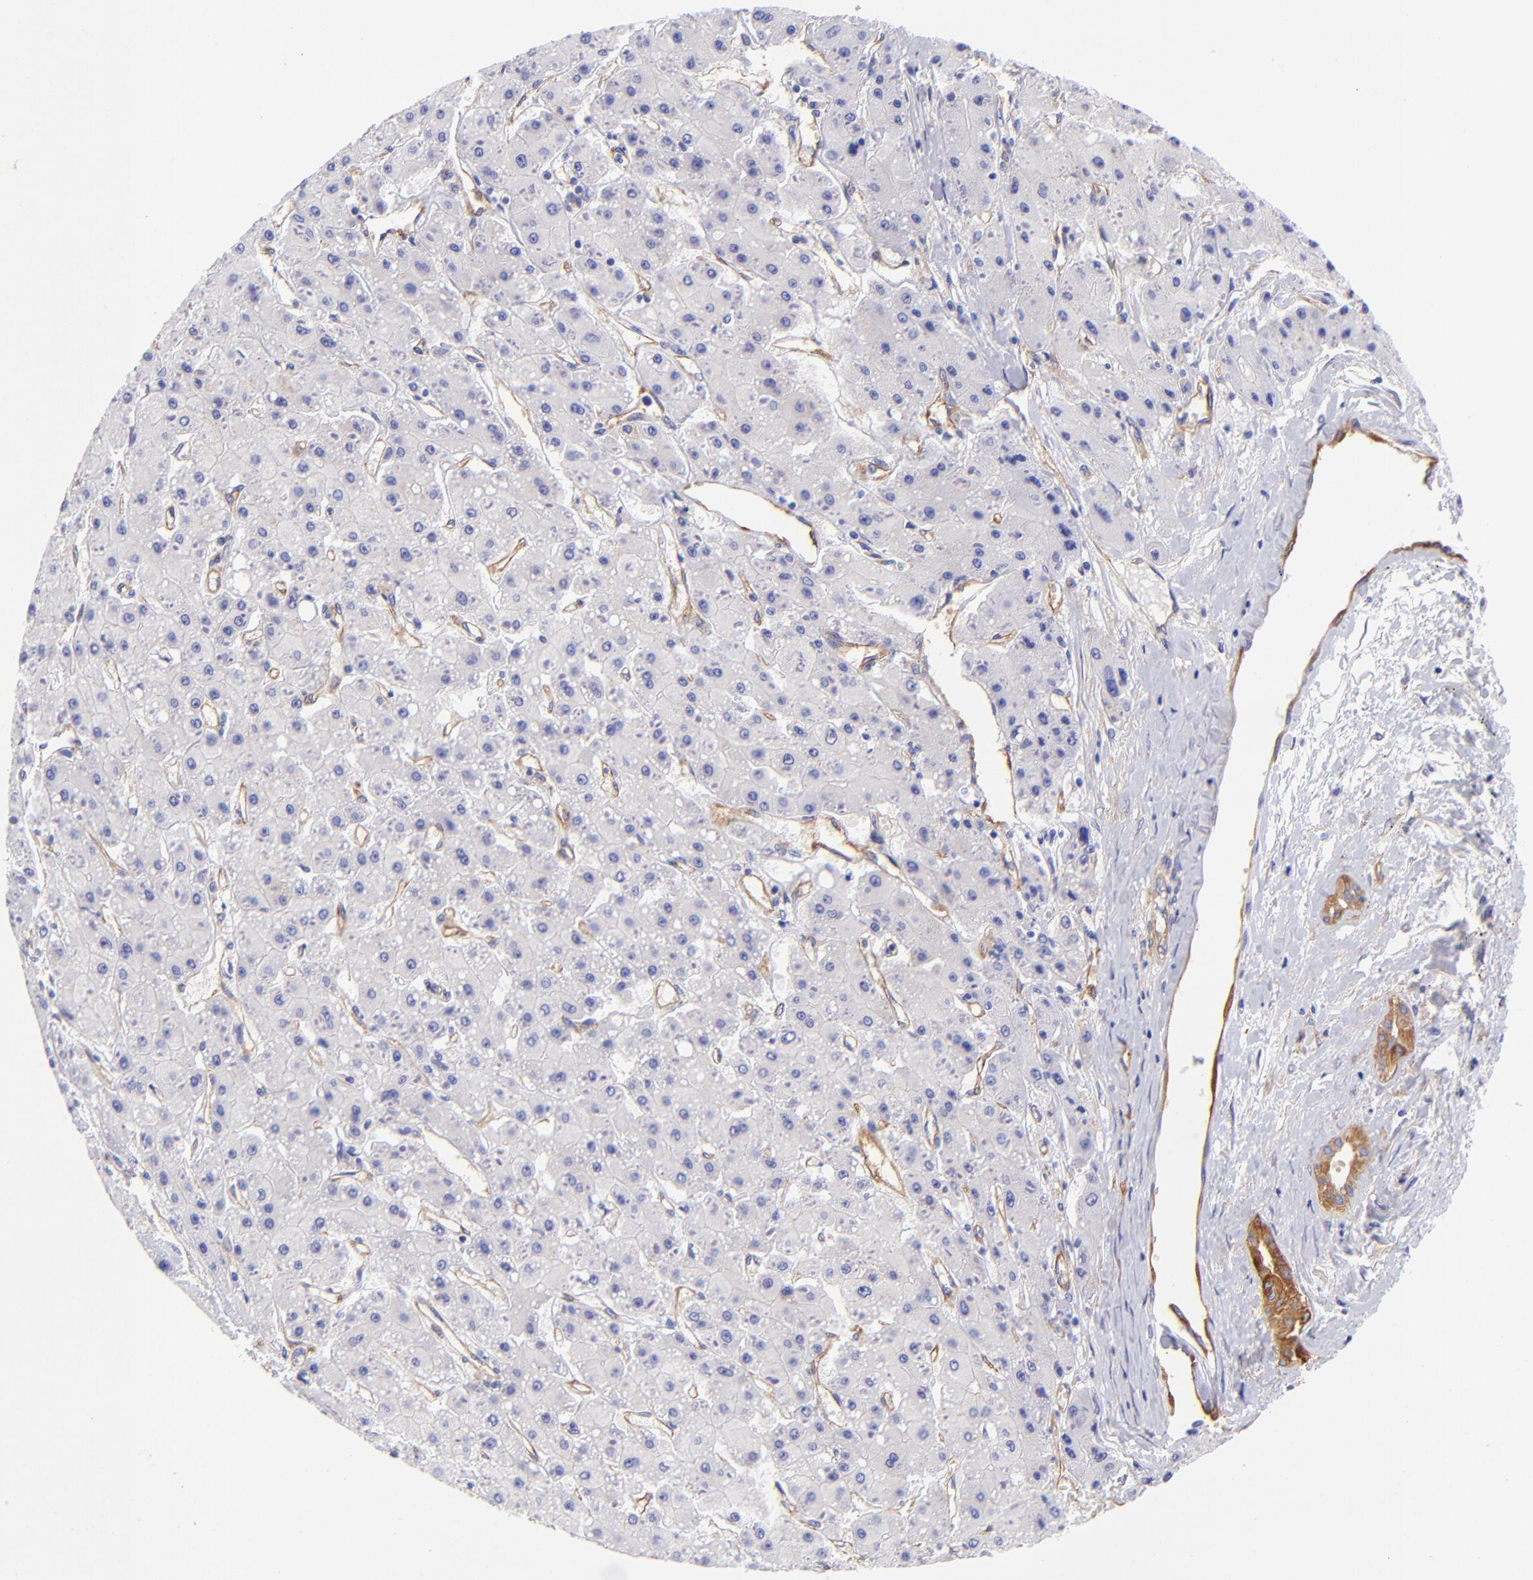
{"staining": {"intensity": "negative", "quantity": "none", "location": "none"}, "tissue": "liver cancer", "cell_type": "Tumor cells", "image_type": "cancer", "snomed": [{"axis": "morphology", "description": "Carcinoma, Hepatocellular, NOS"}, {"axis": "topography", "description": "Liver"}], "caption": "Hepatocellular carcinoma (liver) was stained to show a protein in brown. There is no significant expression in tumor cells.", "gene": "PPFIBP1", "patient": {"sex": "female", "age": 52}}